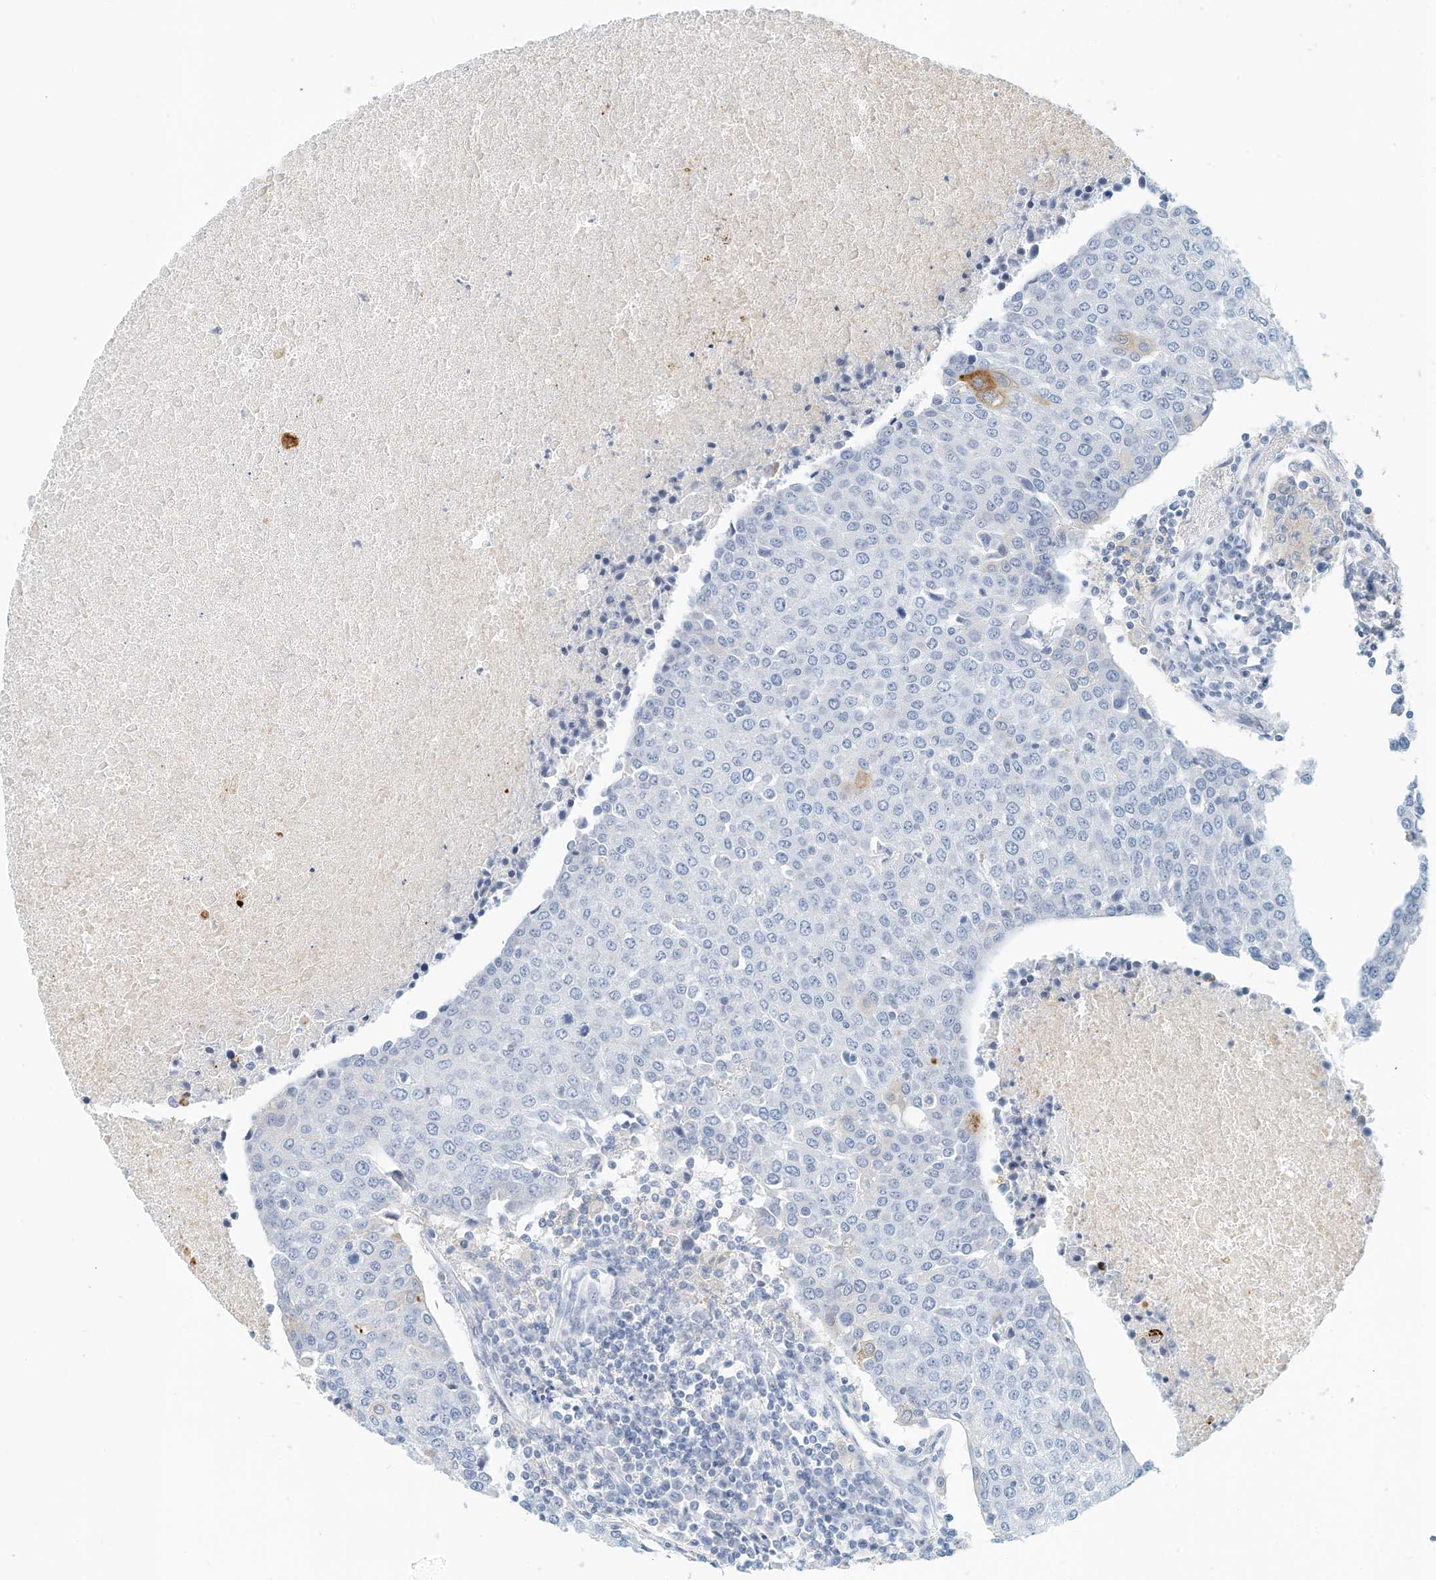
{"staining": {"intensity": "negative", "quantity": "none", "location": "none"}, "tissue": "urothelial cancer", "cell_type": "Tumor cells", "image_type": "cancer", "snomed": [{"axis": "morphology", "description": "Urothelial carcinoma, High grade"}, {"axis": "topography", "description": "Urinary bladder"}], "caption": "Tumor cells show no significant protein expression in urothelial cancer.", "gene": "MICAL1", "patient": {"sex": "female", "age": 85}}